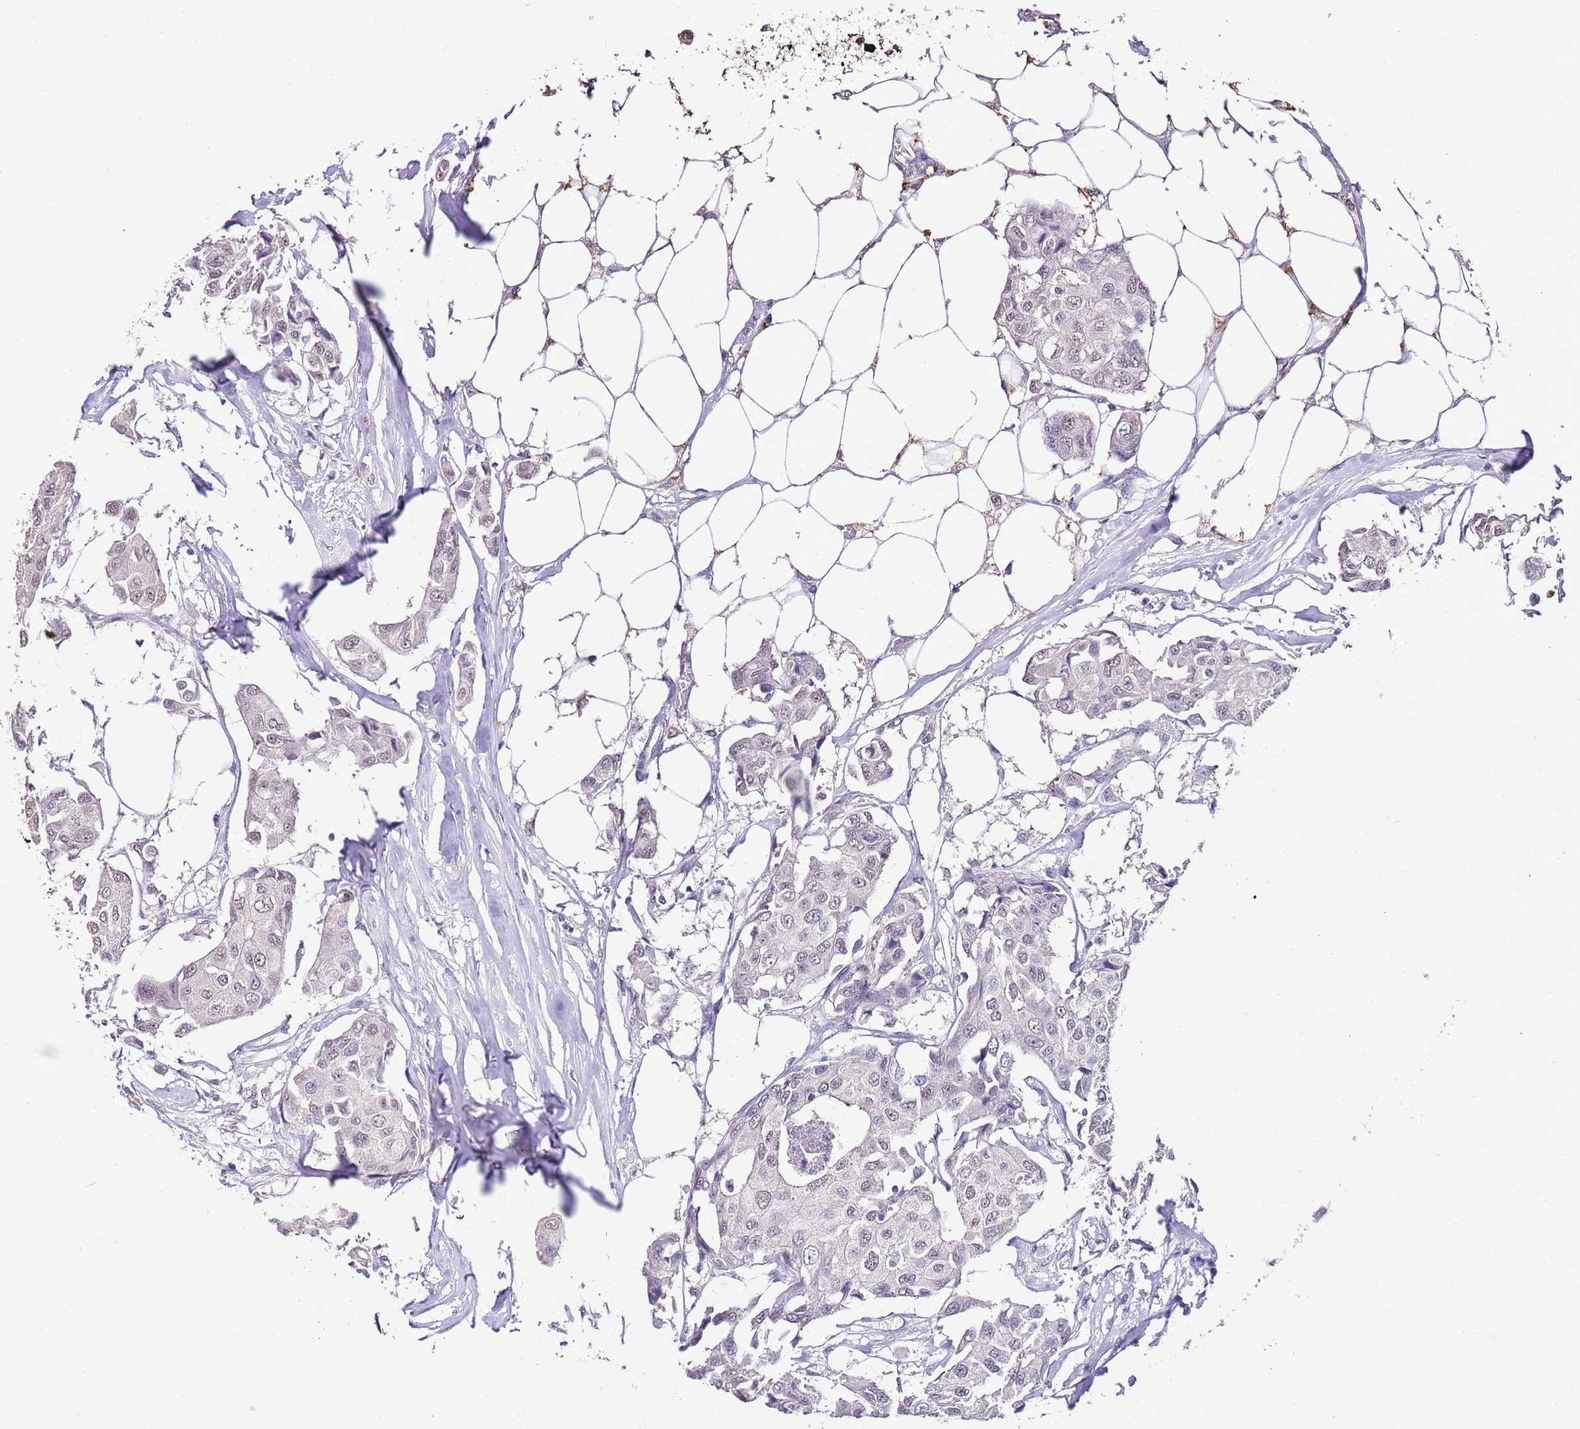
{"staining": {"intensity": "weak", "quantity": ">75%", "location": "nuclear"}, "tissue": "breast cancer", "cell_type": "Tumor cells", "image_type": "cancer", "snomed": [{"axis": "morphology", "description": "Duct carcinoma"}, {"axis": "topography", "description": "Breast"}, {"axis": "topography", "description": "Lymph node"}], "caption": "DAB (3,3'-diaminobenzidine) immunohistochemical staining of human breast cancer (infiltrating ductal carcinoma) shows weak nuclear protein staining in approximately >75% of tumor cells.", "gene": "IZUMO4", "patient": {"sex": "female", "age": 80}}